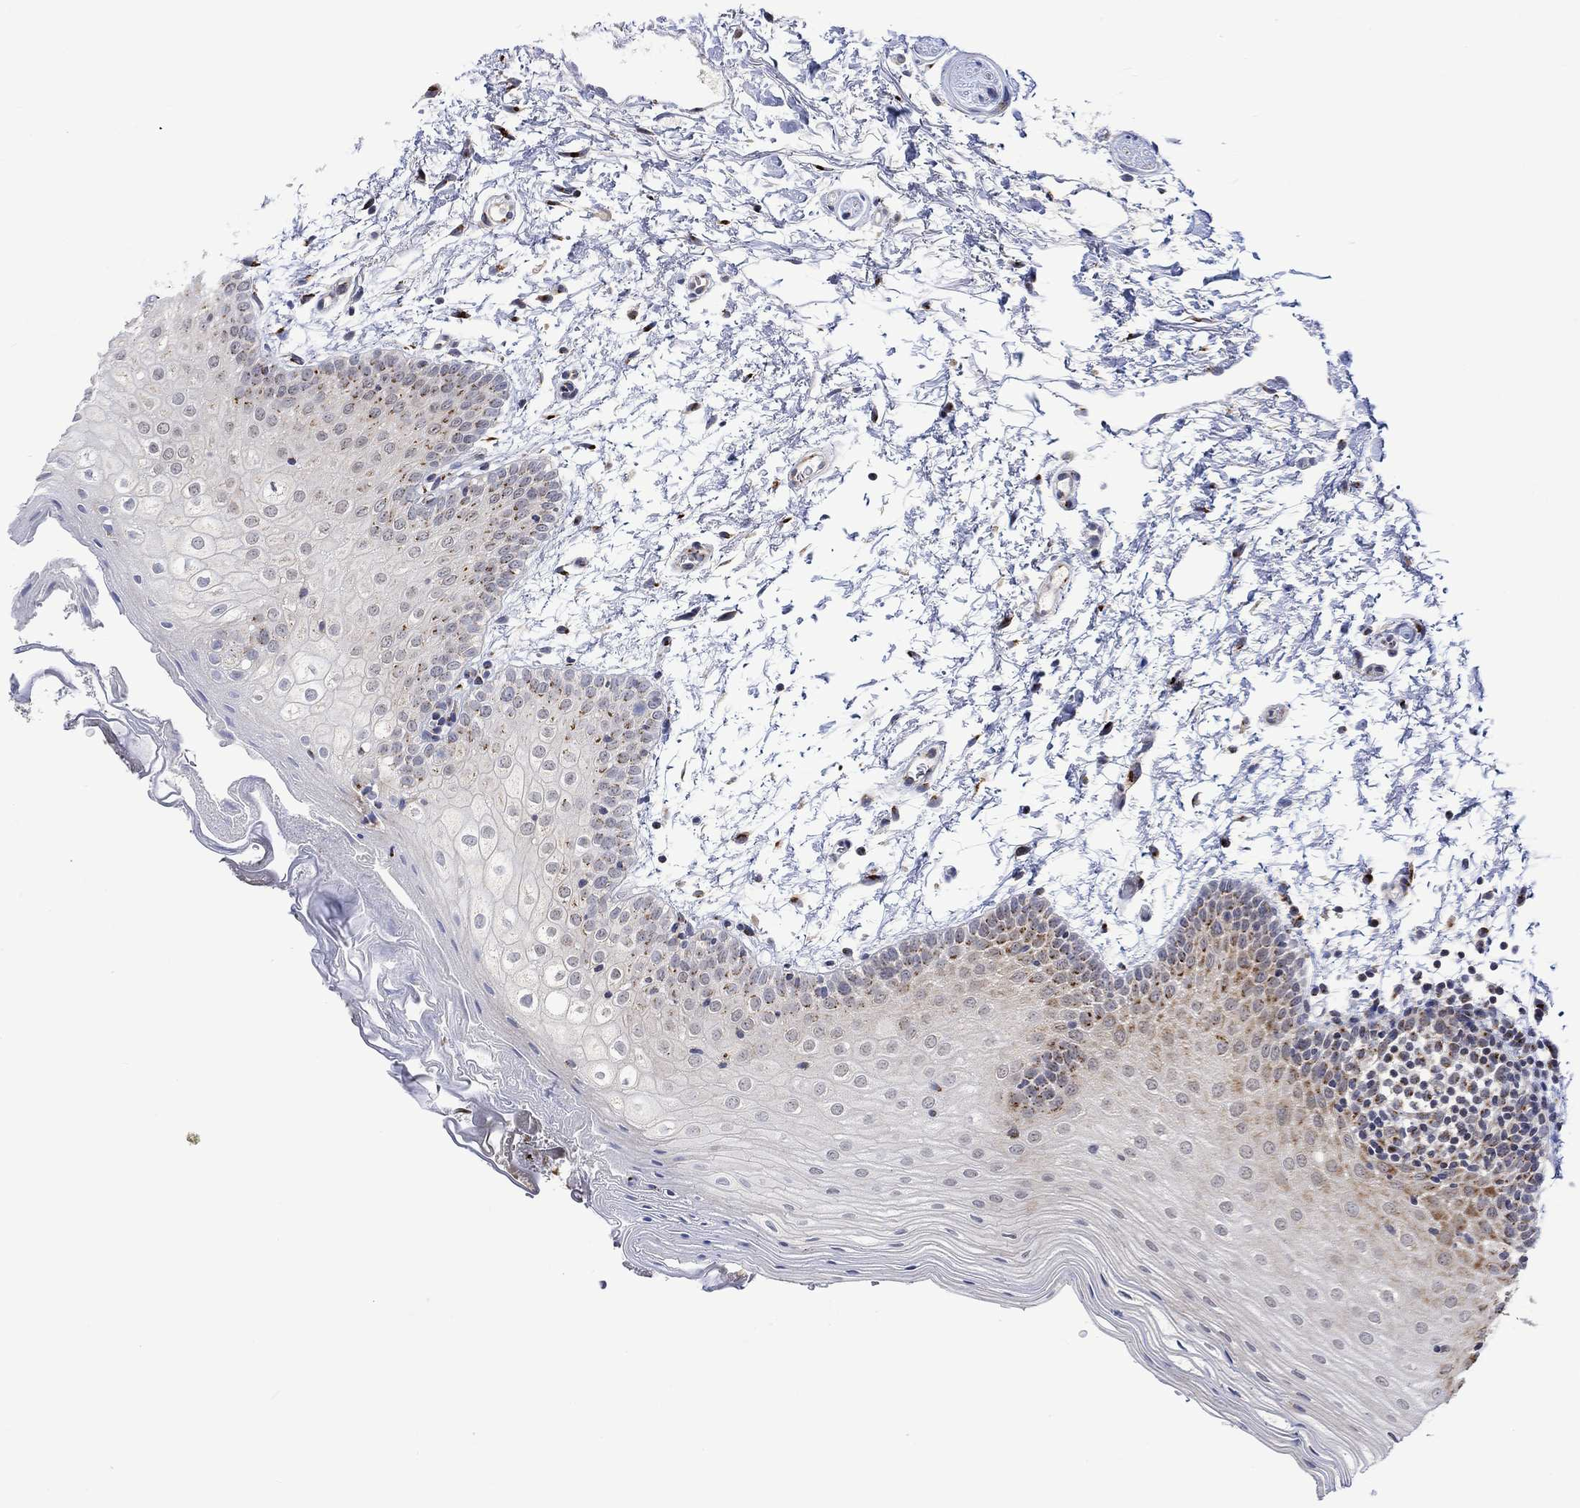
{"staining": {"intensity": "strong", "quantity": "<25%", "location": "cytoplasmic/membranous"}, "tissue": "oral mucosa", "cell_type": "Squamous epithelial cells", "image_type": "normal", "snomed": [{"axis": "morphology", "description": "Normal tissue, NOS"}, {"axis": "topography", "description": "Oral tissue"}, {"axis": "topography", "description": "Tounge, NOS"}], "caption": "Oral mucosa stained with immunohistochemistry exhibits strong cytoplasmic/membranous staining in approximately <25% of squamous epithelial cells.", "gene": "SLC48A1", "patient": {"sex": "female", "age": 86}}